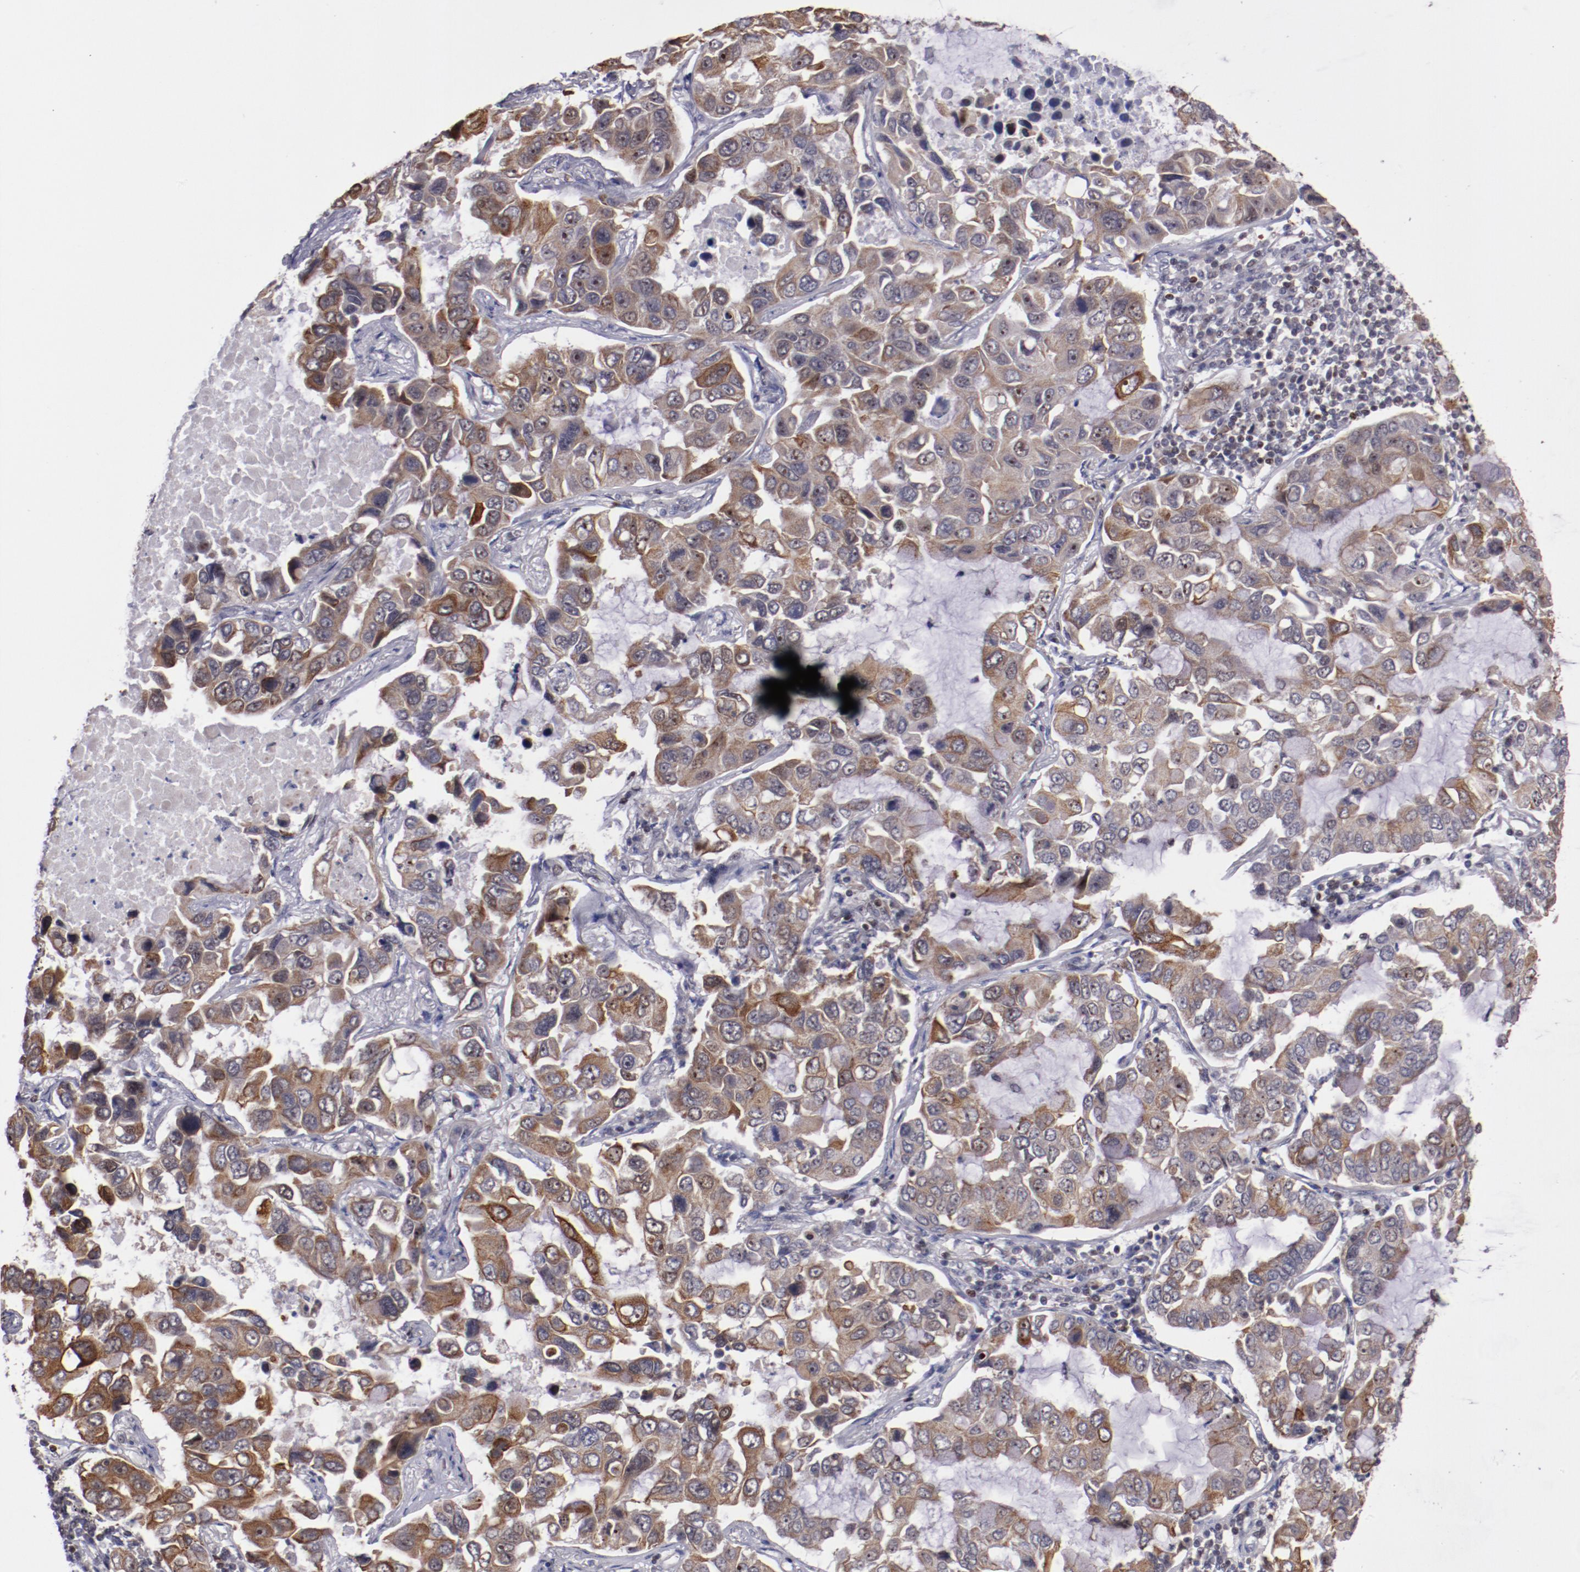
{"staining": {"intensity": "moderate", "quantity": ">75%", "location": "cytoplasmic/membranous,nuclear"}, "tissue": "lung cancer", "cell_type": "Tumor cells", "image_type": "cancer", "snomed": [{"axis": "morphology", "description": "Adenocarcinoma, NOS"}, {"axis": "topography", "description": "Lung"}], "caption": "Lung cancer (adenocarcinoma) was stained to show a protein in brown. There is medium levels of moderate cytoplasmic/membranous and nuclear positivity in approximately >75% of tumor cells.", "gene": "DDX24", "patient": {"sex": "male", "age": 64}}